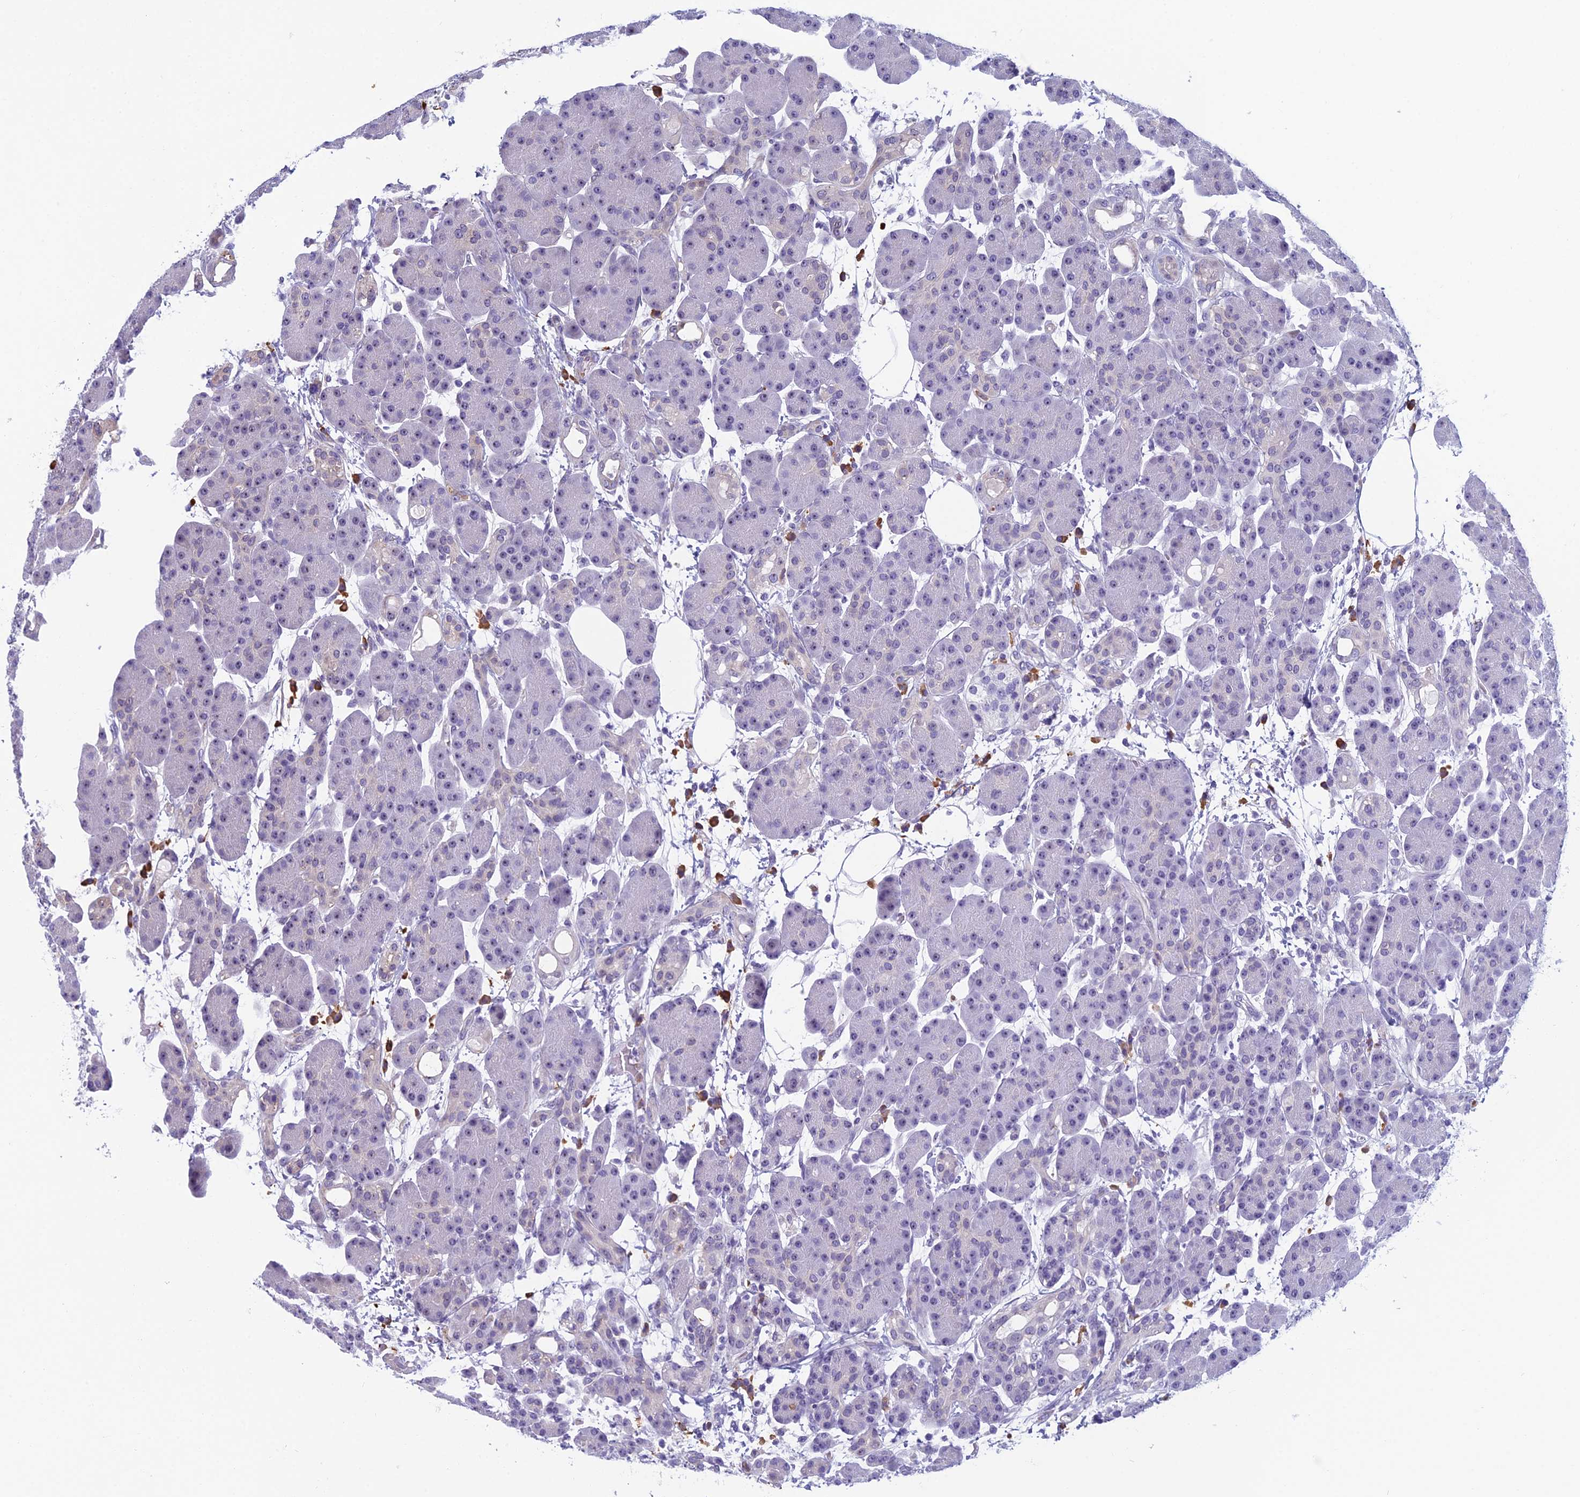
{"staining": {"intensity": "negative", "quantity": "none", "location": "none"}, "tissue": "pancreas", "cell_type": "Exocrine glandular cells", "image_type": "normal", "snomed": [{"axis": "morphology", "description": "Normal tissue, NOS"}, {"axis": "topography", "description": "Pancreas"}], "caption": "There is no significant staining in exocrine glandular cells of pancreas. (DAB (3,3'-diaminobenzidine) IHC, high magnification).", "gene": "NOC2L", "patient": {"sex": "male", "age": 63}}